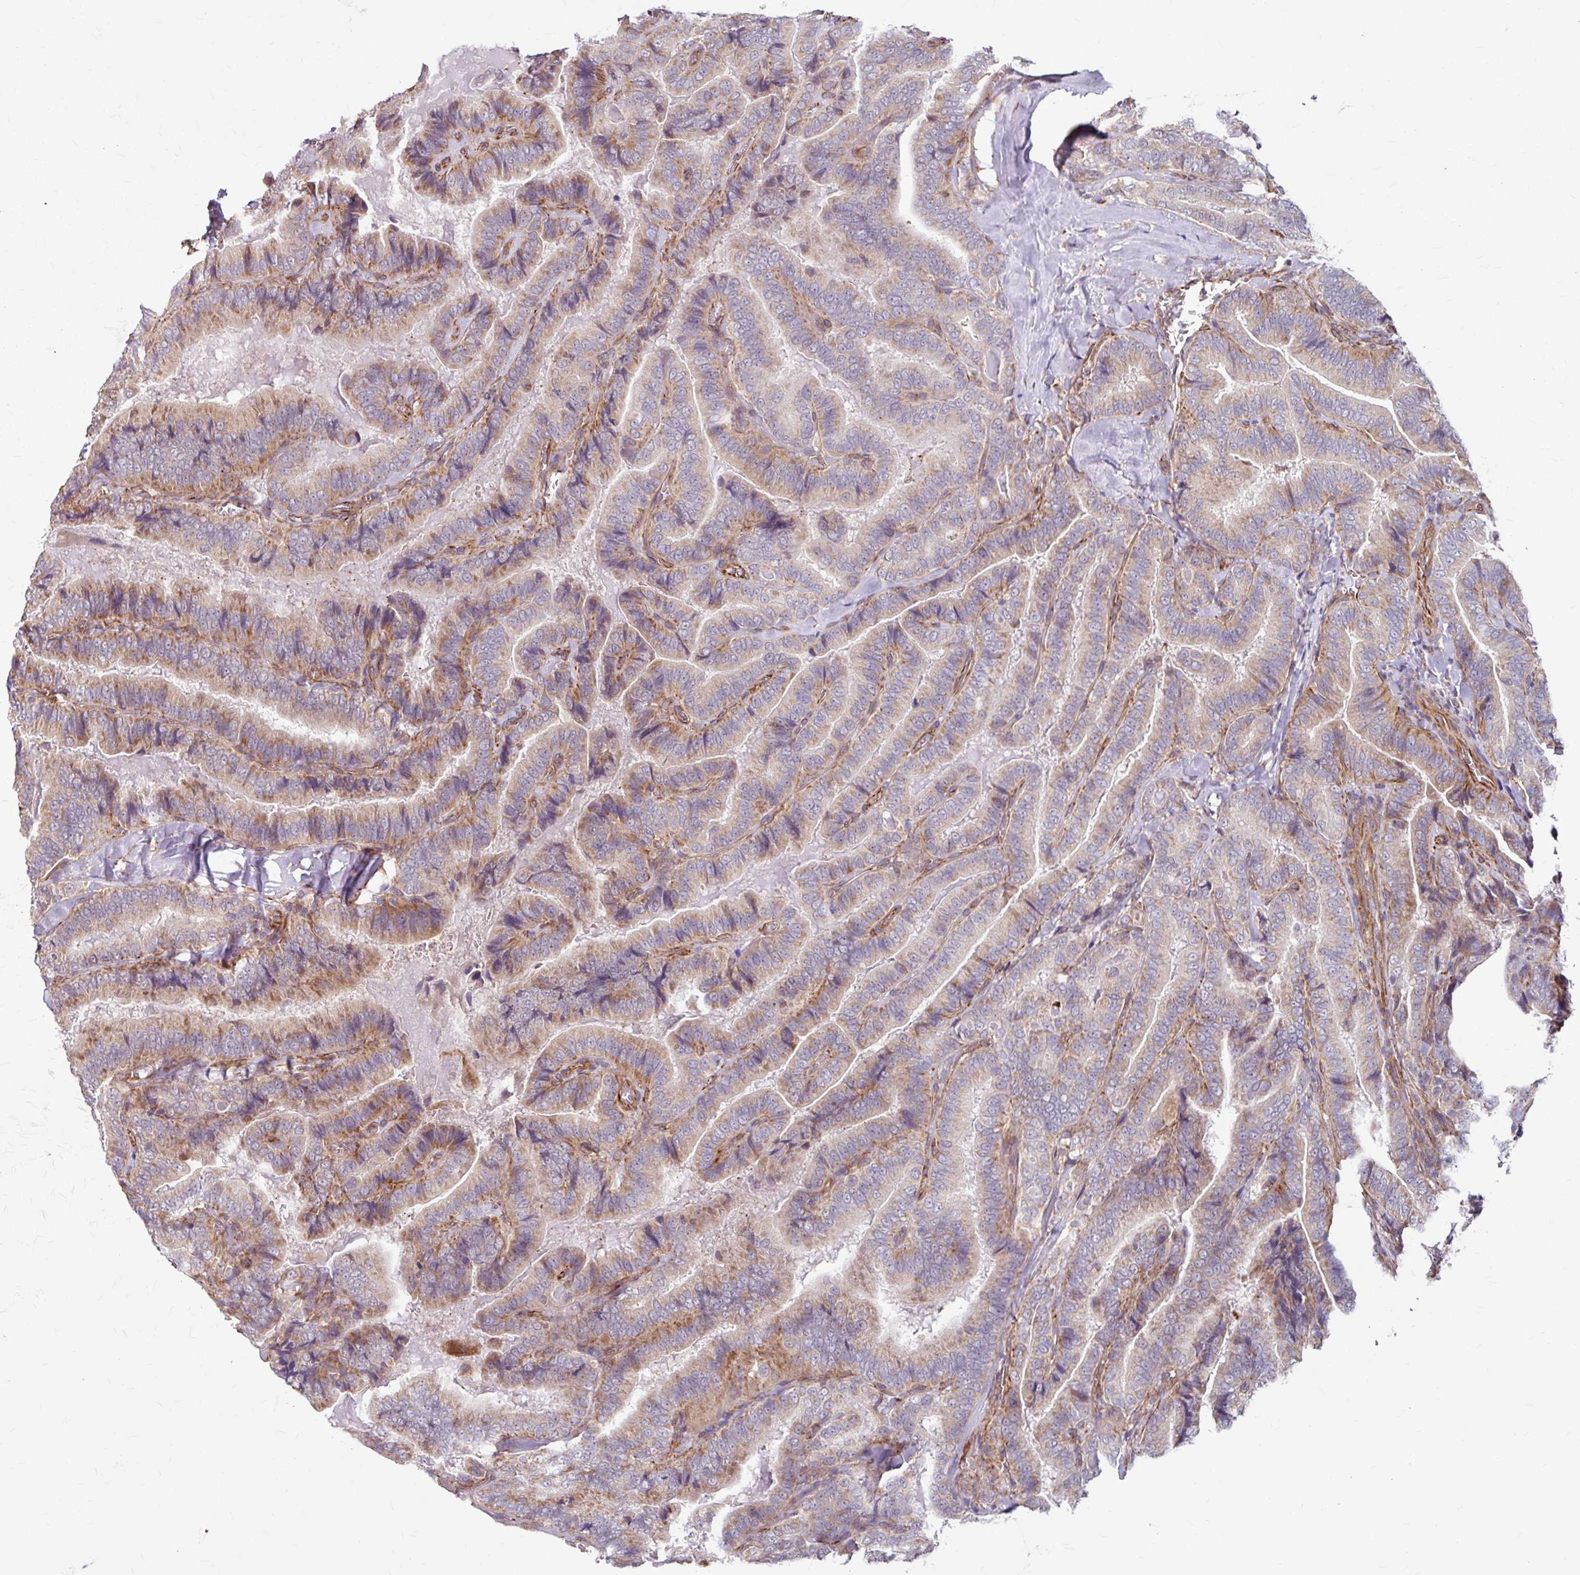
{"staining": {"intensity": "weak", "quantity": "25%-75%", "location": "cytoplasmic/membranous"}, "tissue": "thyroid cancer", "cell_type": "Tumor cells", "image_type": "cancer", "snomed": [{"axis": "morphology", "description": "Papillary adenocarcinoma, NOS"}, {"axis": "topography", "description": "Thyroid gland"}], "caption": "Immunohistochemical staining of thyroid cancer (papillary adenocarcinoma) demonstrates weak cytoplasmic/membranous protein expression in approximately 25%-75% of tumor cells. (Brightfield microscopy of DAB IHC at high magnification).", "gene": "DAAM2", "patient": {"sex": "male", "age": 61}}